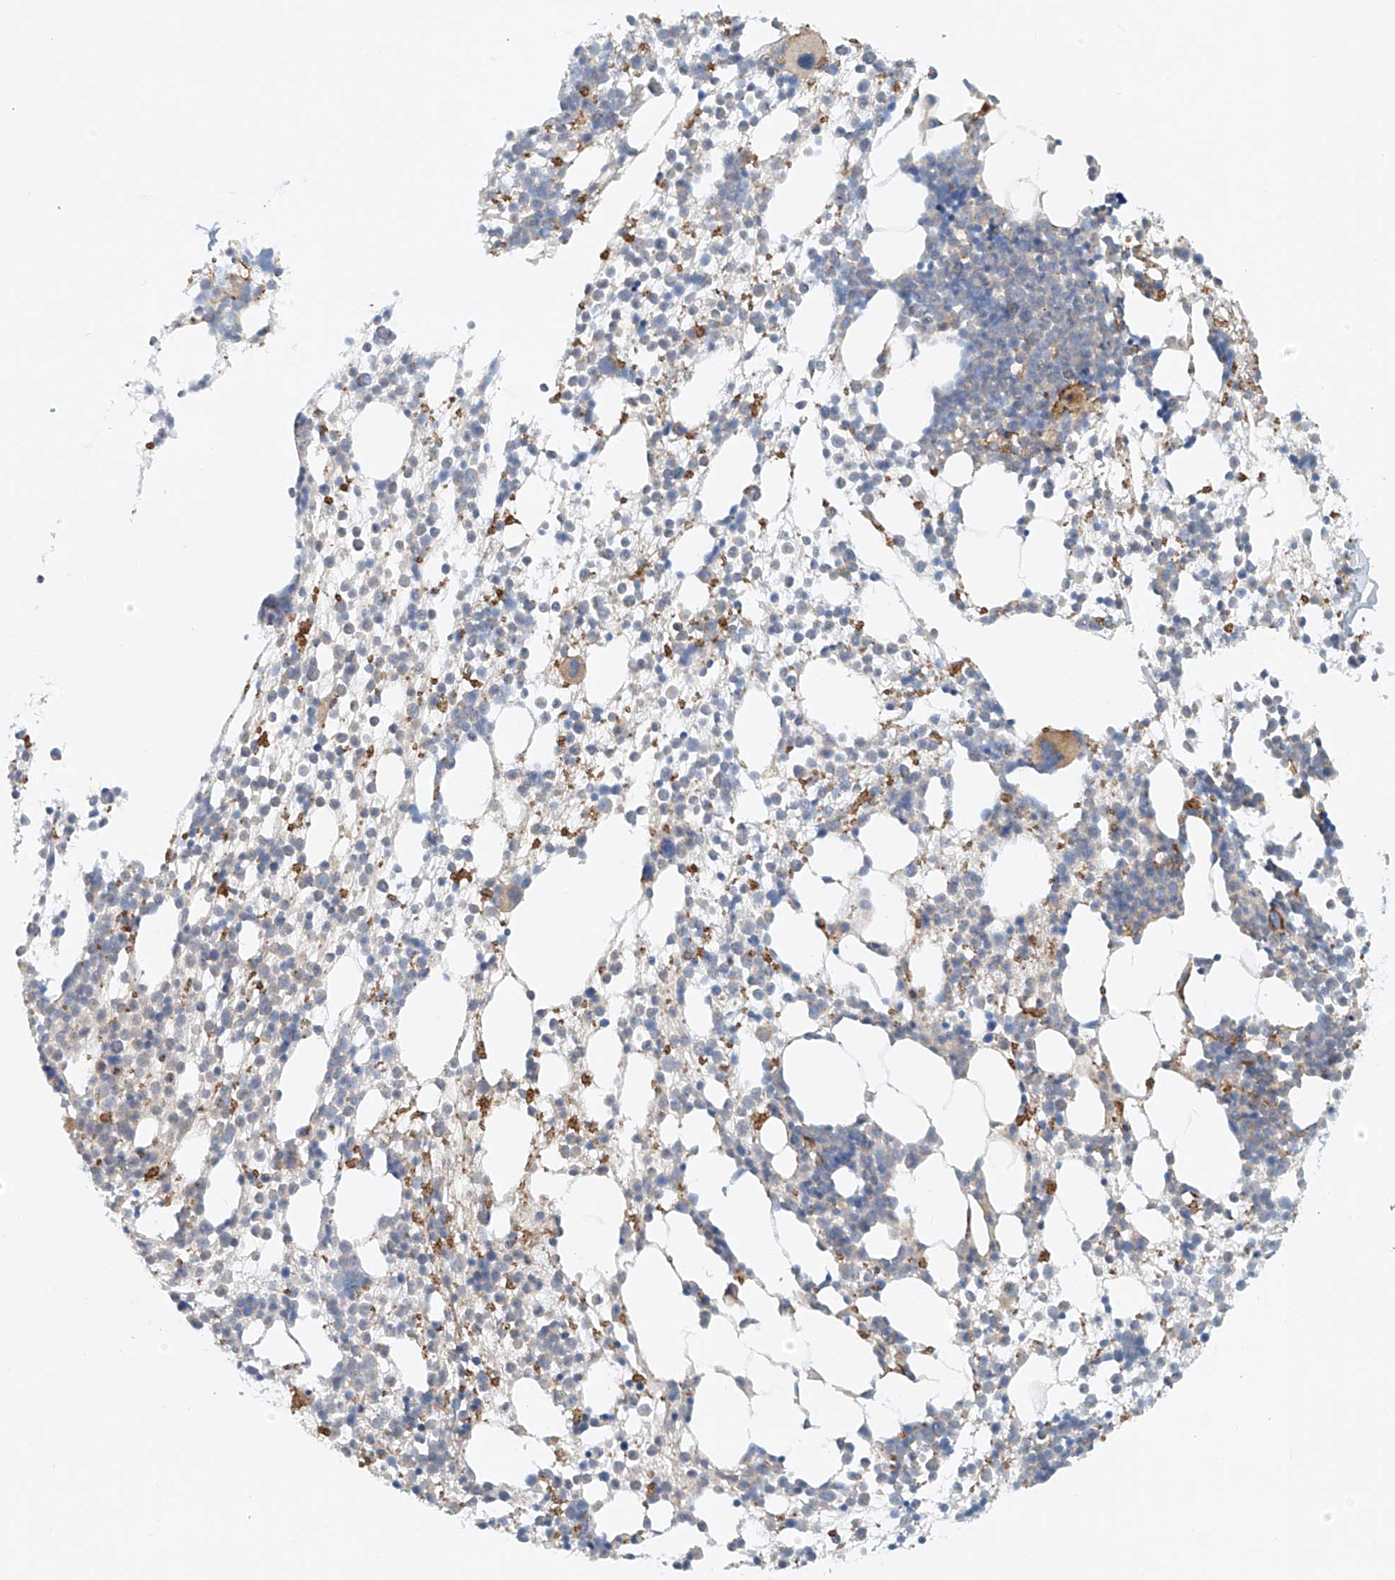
{"staining": {"intensity": "strong", "quantity": "<25%", "location": "cytoplasmic/membranous"}, "tissue": "bone marrow", "cell_type": "Hematopoietic cells", "image_type": "normal", "snomed": [{"axis": "morphology", "description": "Normal tissue, NOS"}, {"axis": "topography", "description": "Bone marrow"}], "caption": "Approximately <25% of hematopoietic cells in normal human bone marrow demonstrate strong cytoplasmic/membranous protein staining as visualized by brown immunohistochemical staining.", "gene": "ENSG00000266202", "patient": {"sex": "male", "age": 54}}